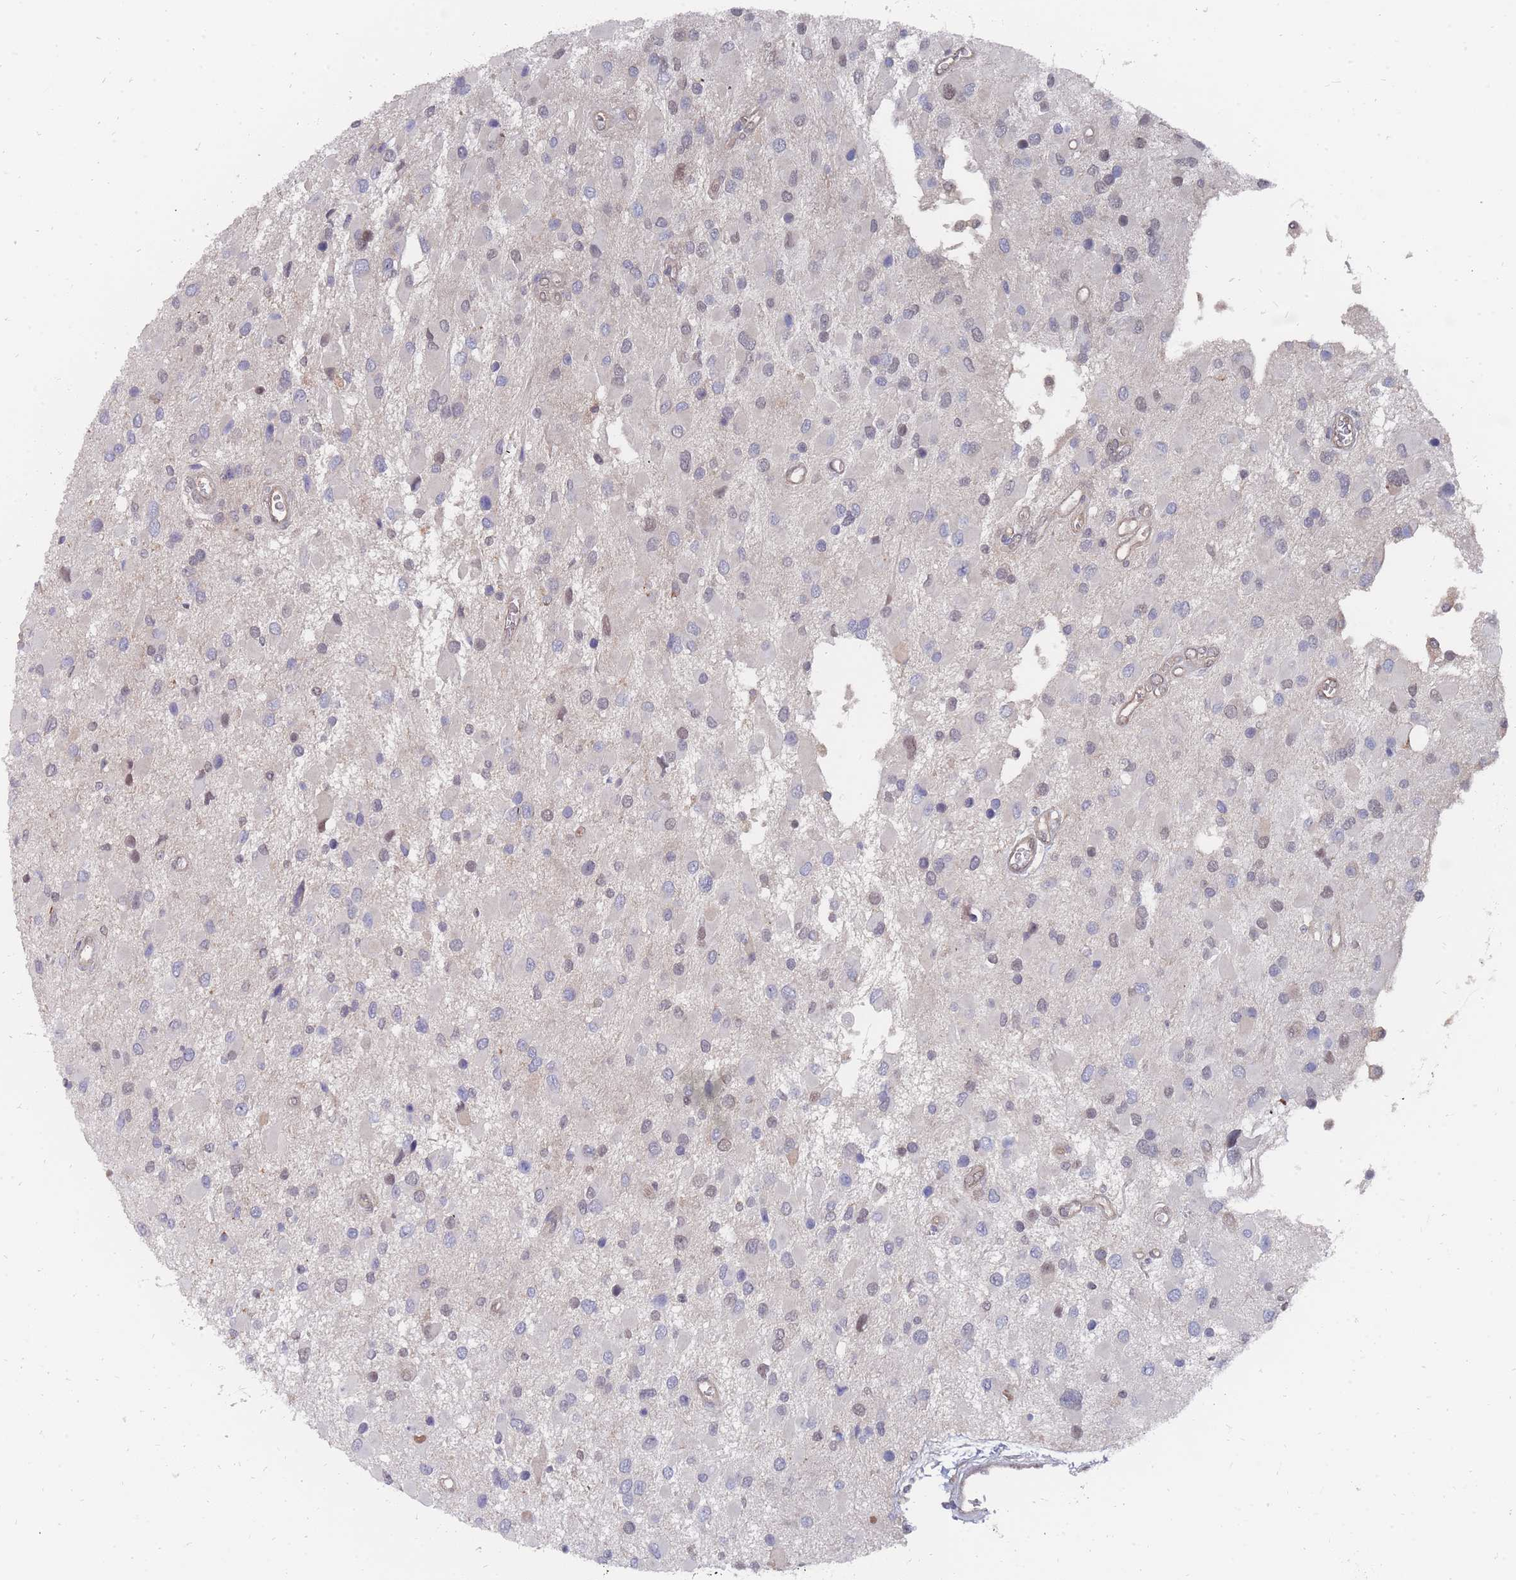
{"staining": {"intensity": "weak", "quantity": "<25%", "location": "nuclear"}, "tissue": "glioma", "cell_type": "Tumor cells", "image_type": "cancer", "snomed": [{"axis": "morphology", "description": "Glioma, malignant, High grade"}, {"axis": "topography", "description": "Brain"}], "caption": "IHC micrograph of neoplastic tissue: human malignant high-grade glioma stained with DAB shows no significant protein positivity in tumor cells.", "gene": "NKD1", "patient": {"sex": "male", "age": 53}}